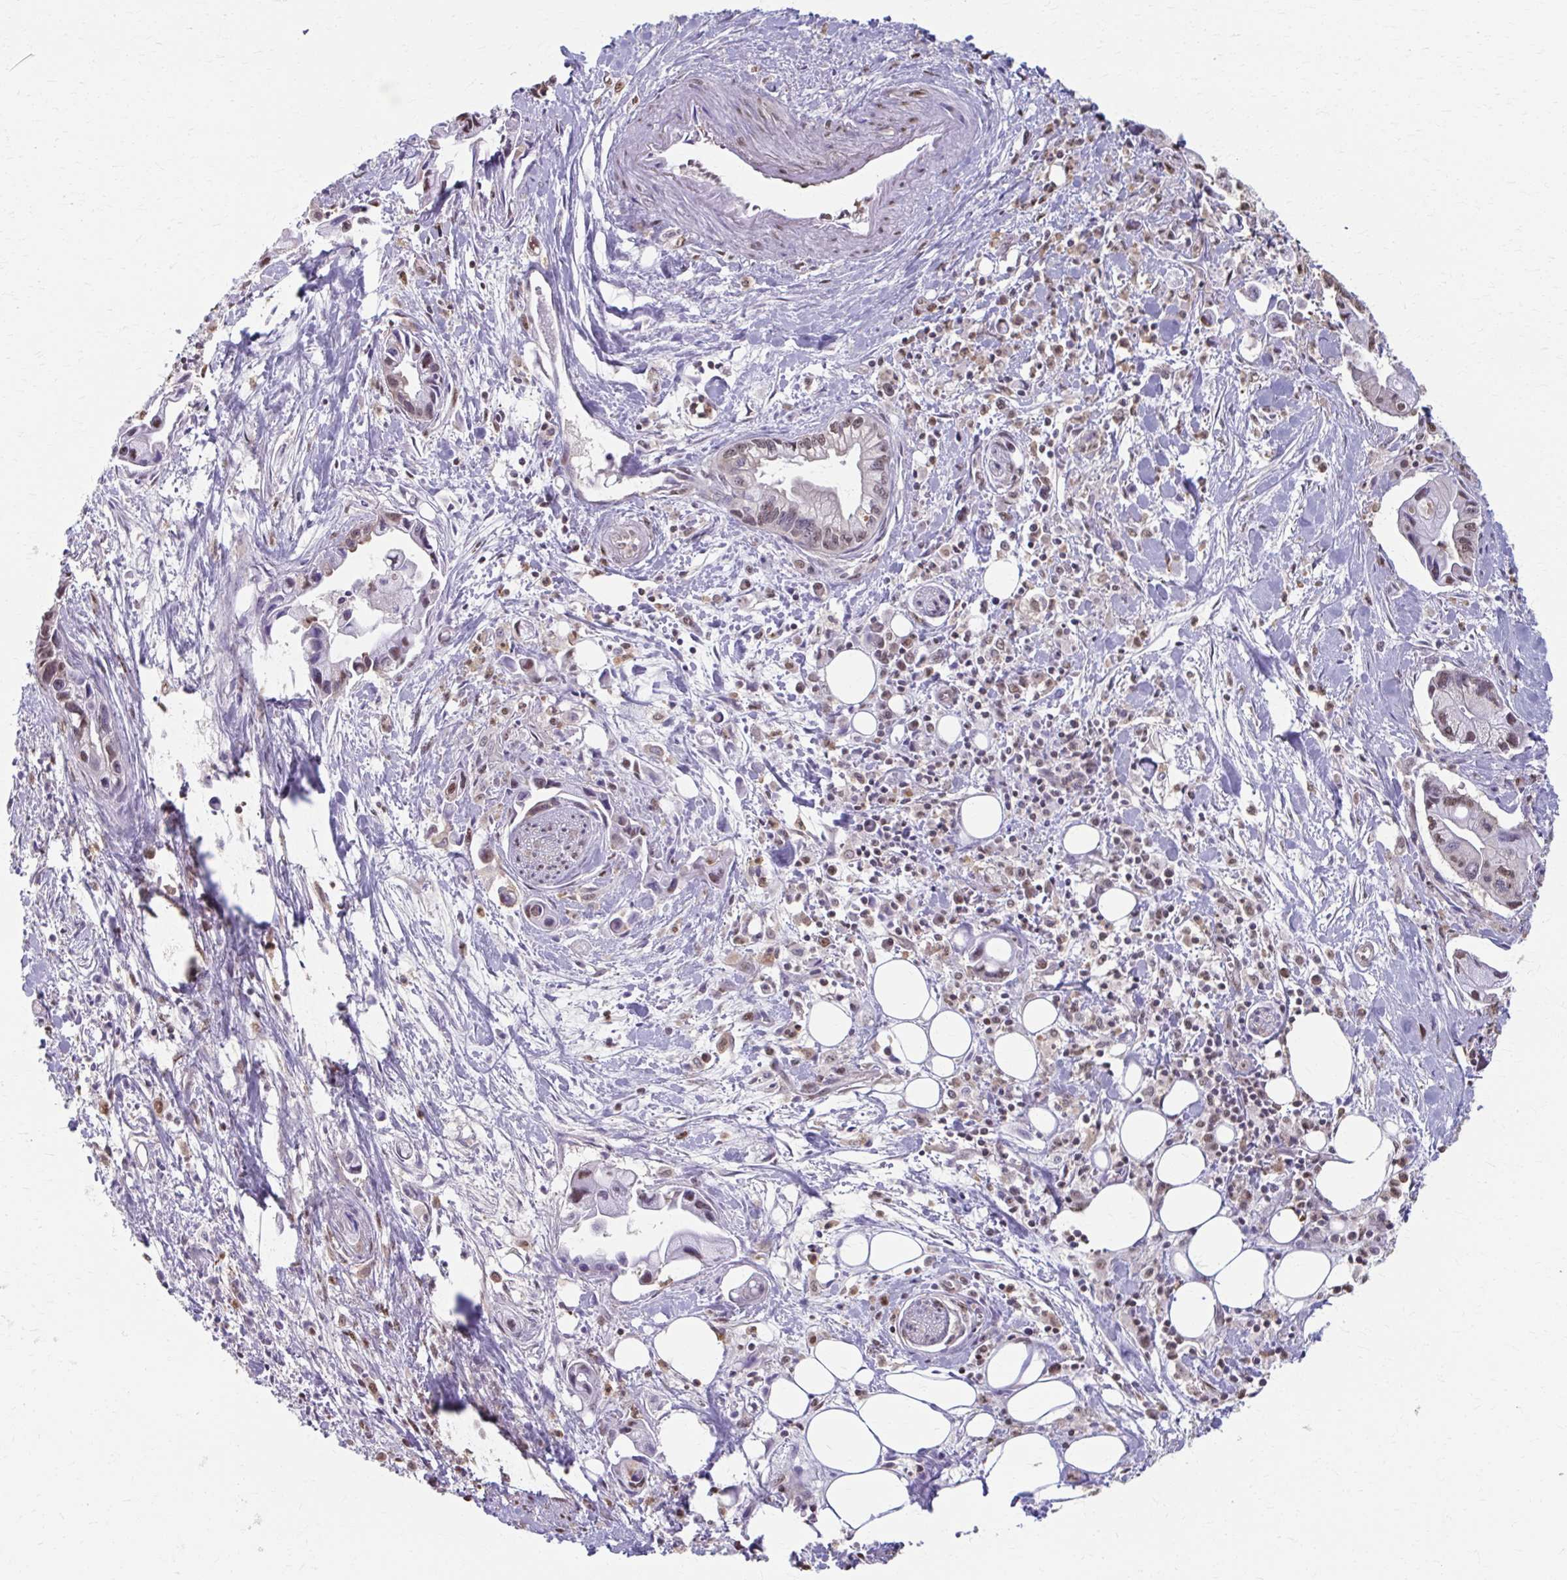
{"staining": {"intensity": "moderate", "quantity": "25%-75%", "location": "nuclear"}, "tissue": "pancreatic cancer", "cell_type": "Tumor cells", "image_type": "cancer", "snomed": [{"axis": "morphology", "description": "Adenocarcinoma, NOS"}, {"axis": "topography", "description": "Pancreas"}], "caption": "A photomicrograph of pancreatic cancer stained for a protein displays moderate nuclear brown staining in tumor cells.", "gene": "ING4", "patient": {"sex": "male", "age": 61}}